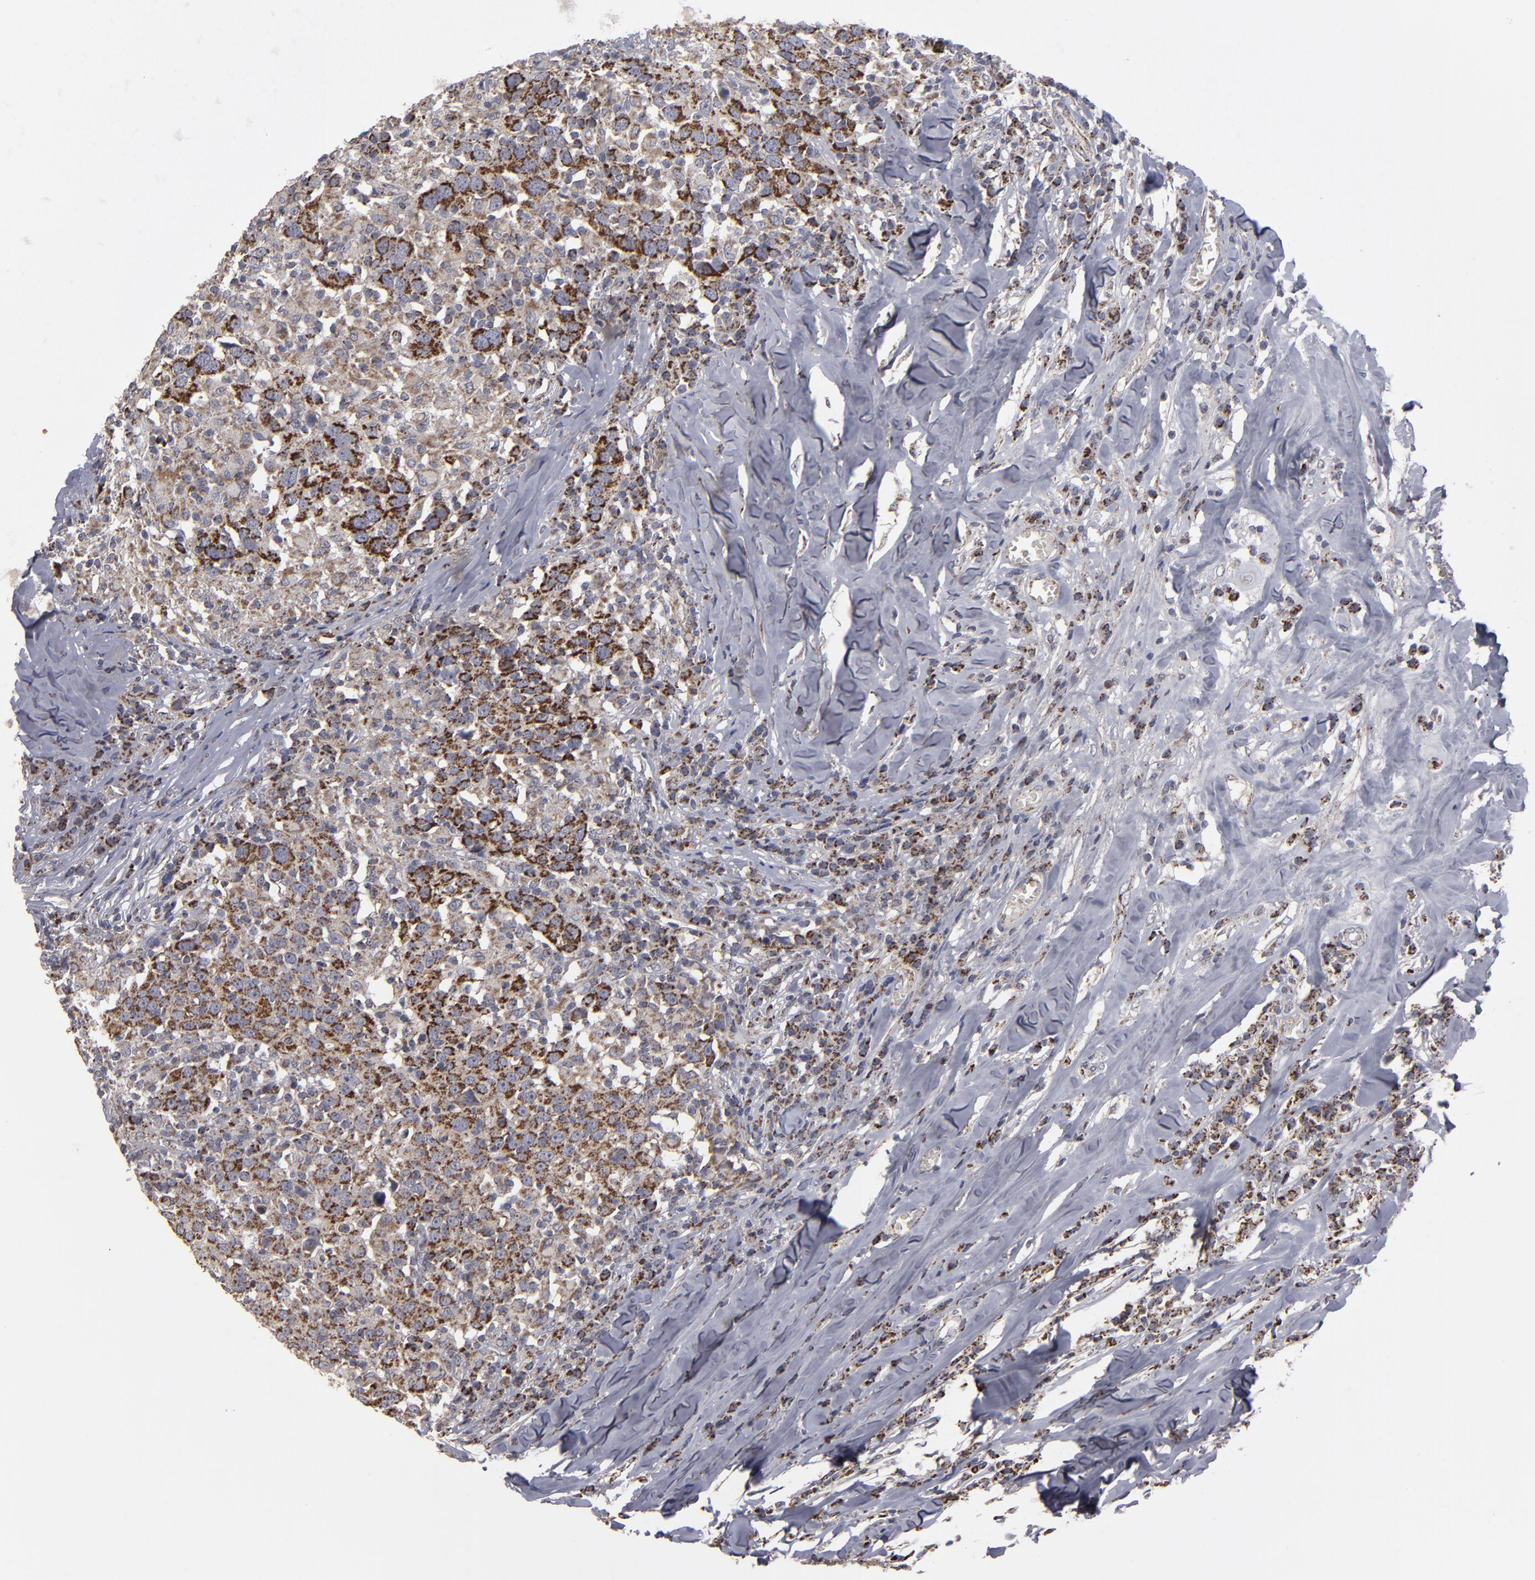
{"staining": {"intensity": "strong", "quantity": ">75%", "location": "cytoplasmic/membranous"}, "tissue": "head and neck cancer", "cell_type": "Tumor cells", "image_type": "cancer", "snomed": [{"axis": "morphology", "description": "Adenocarcinoma, NOS"}, {"axis": "topography", "description": "Salivary gland"}, {"axis": "topography", "description": "Head-Neck"}], "caption": "Head and neck cancer (adenocarcinoma) stained with a brown dye displays strong cytoplasmic/membranous positive expression in about >75% of tumor cells.", "gene": "MYOM2", "patient": {"sex": "female", "age": 65}}